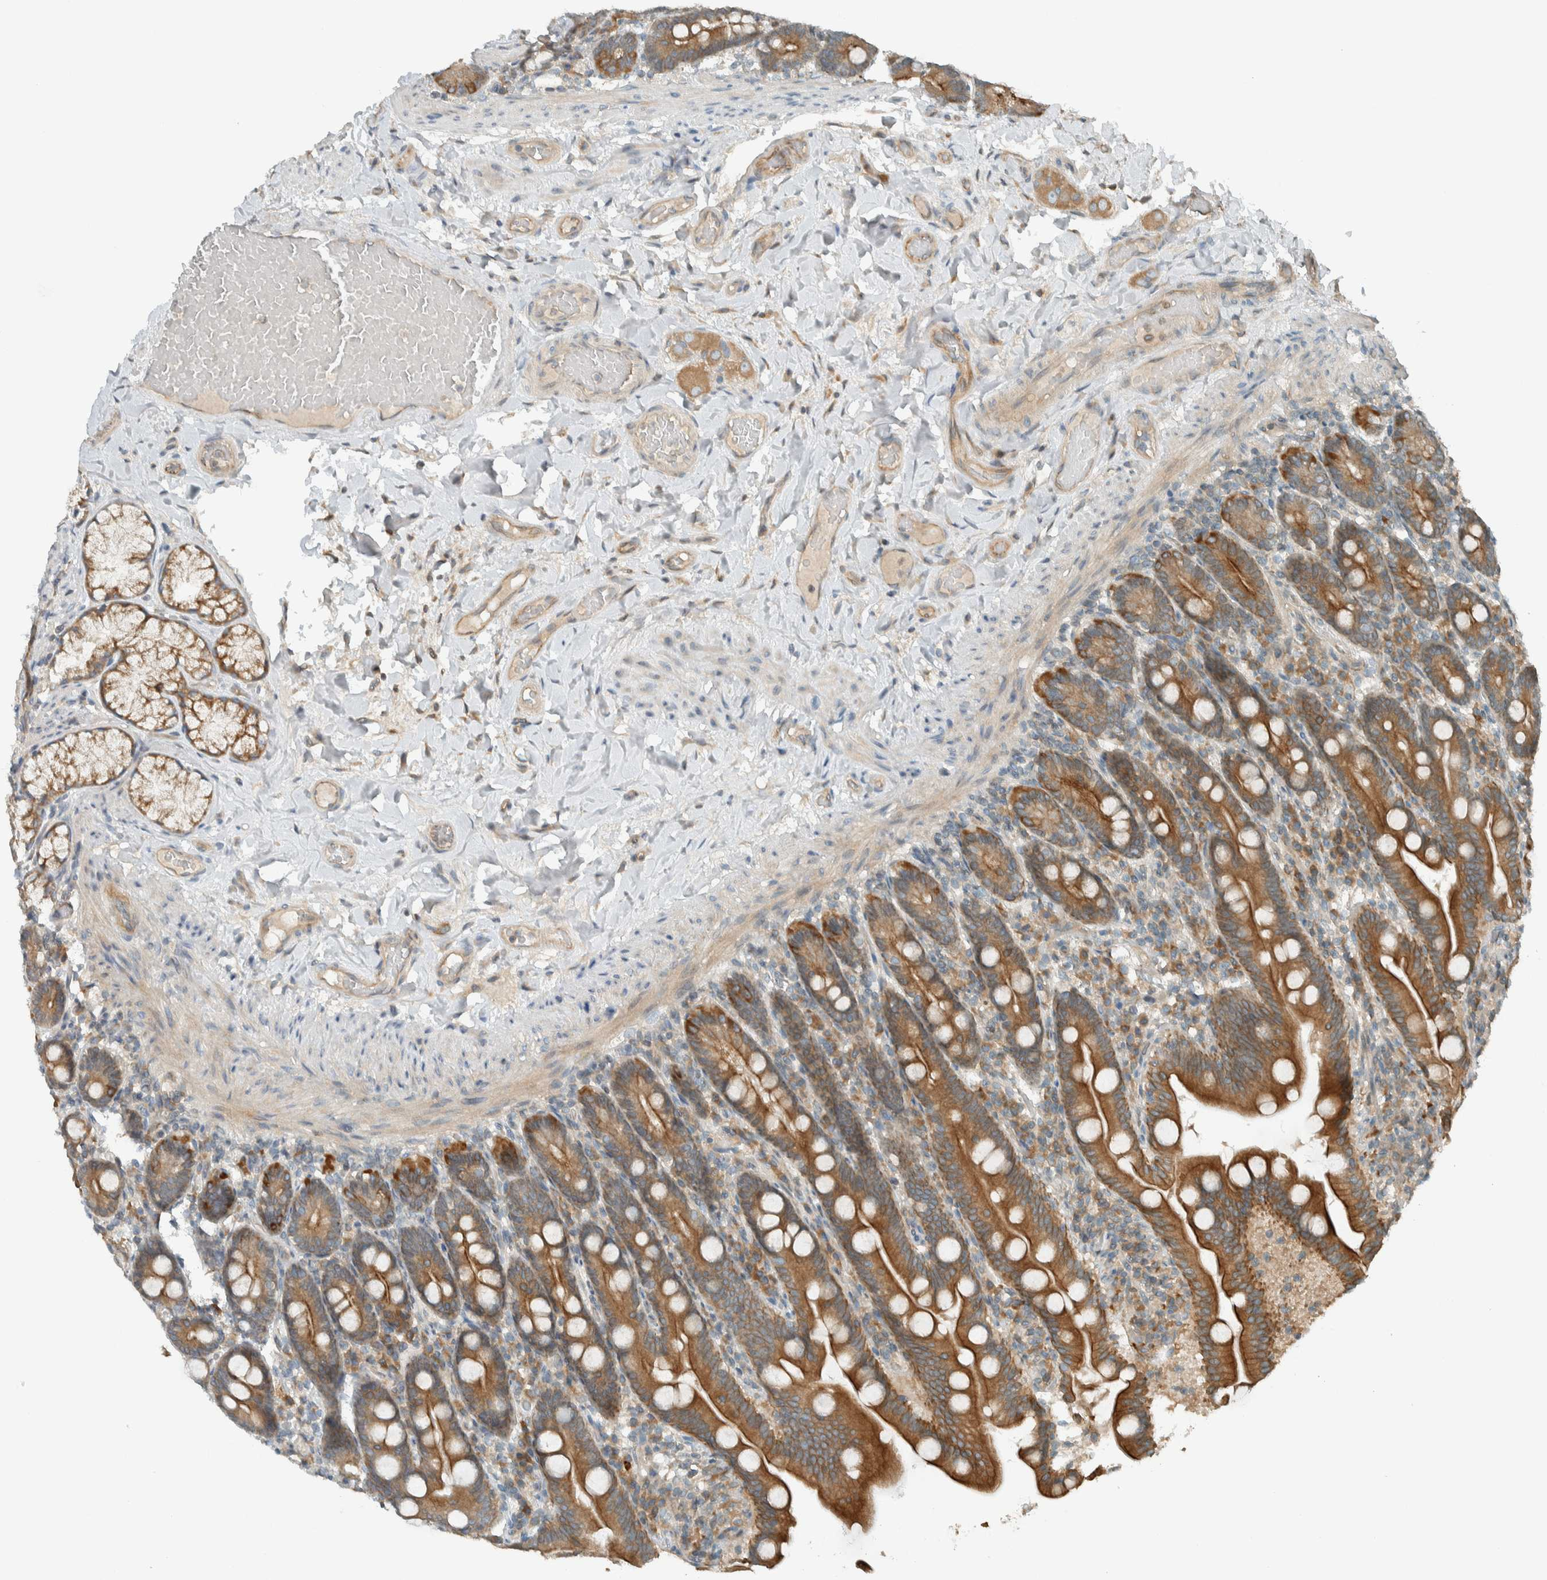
{"staining": {"intensity": "moderate", "quantity": ">75%", "location": "cytoplasmic/membranous"}, "tissue": "duodenum", "cell_type": "Glandular cells", "image_type": "normal", "snomed": [{"axis": "morphology", "description": "Normal tissue, NOS"}, {"axis": "topography", "description": "Duodenum"}], "caption": "Benign duodenum was stained to show a protein in brown. There is medium levels of moderate cytoplasmic/membranous expression in approximately >75% of glandular cells.", "gene": "SEL1L", "patient": {"sex": "male", "age": 54}}